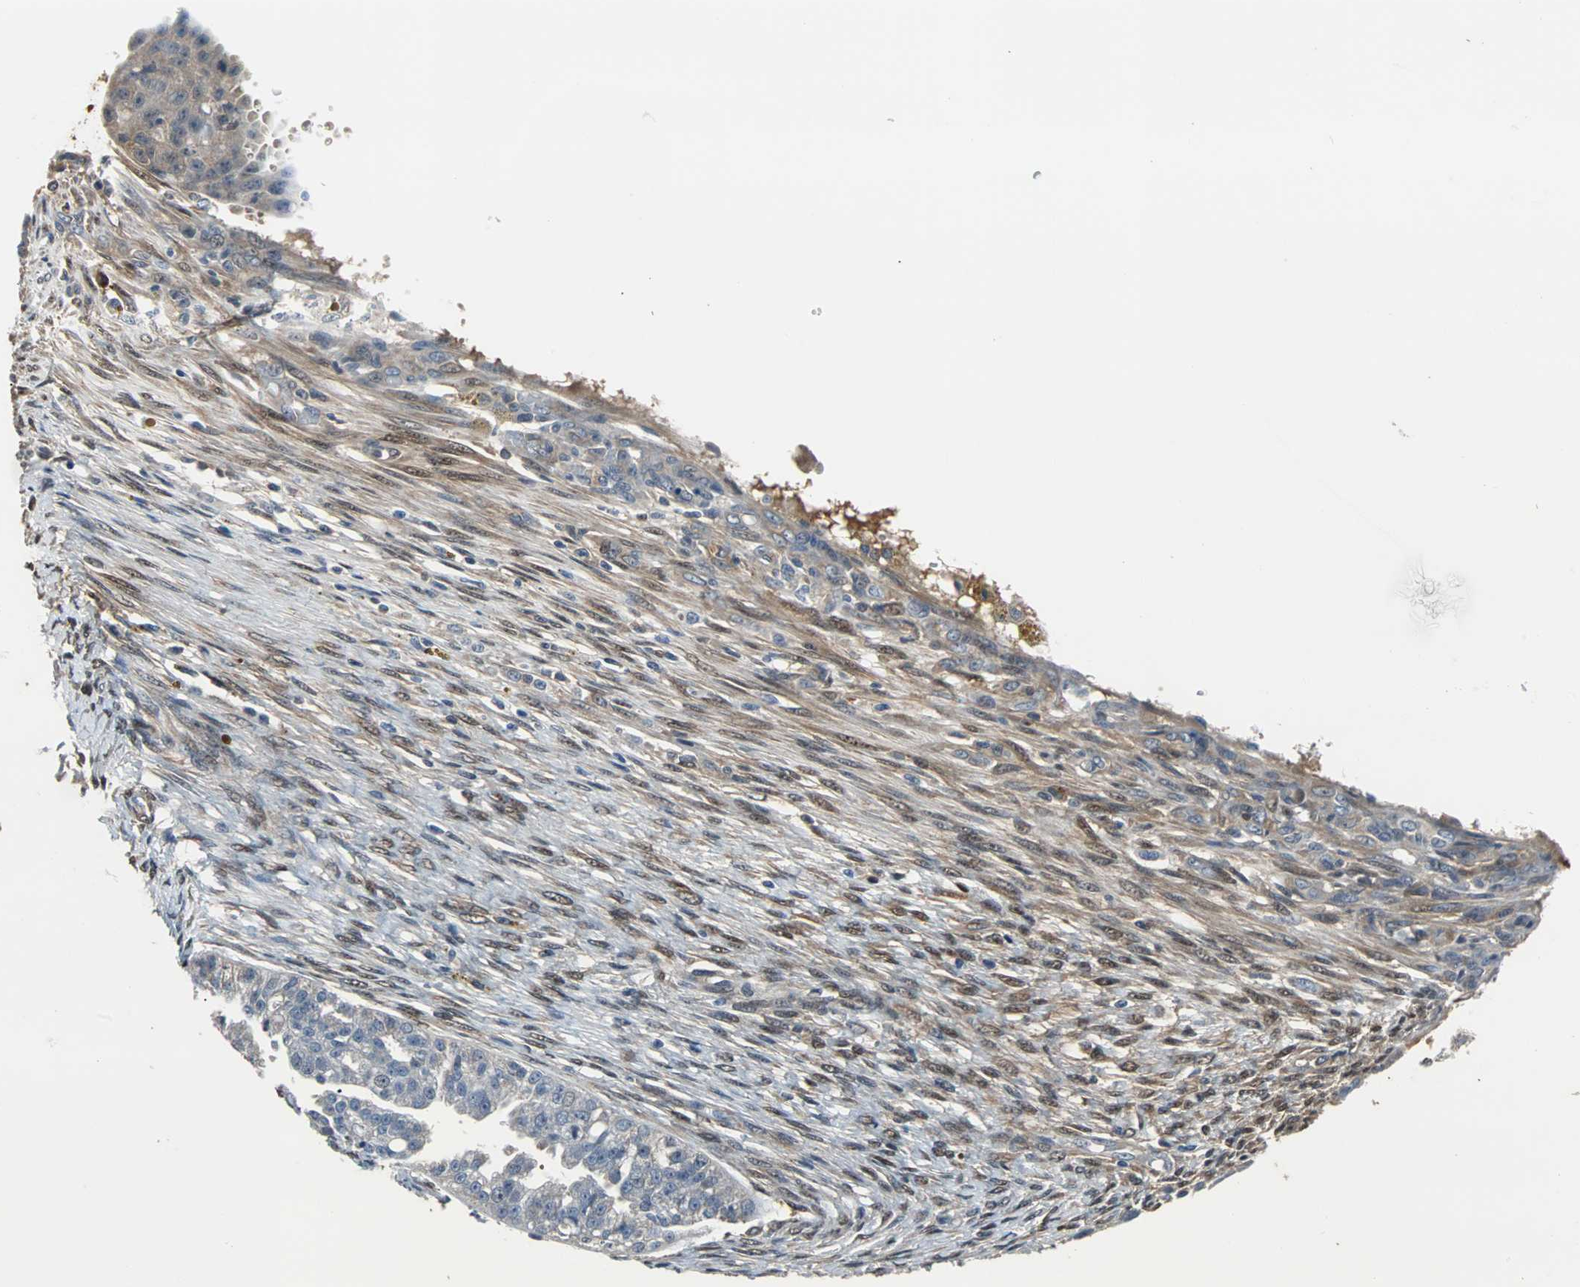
{"staining": {"intensity": "weak", "quantity": "25%-75%", "location": "cytoplasmic/membranous"}, "tissue": "ovarian cancer", "cell_type": "Tumor cells", "image_type": "cancer", "snomed": [{"axis": "morphology", "description": "Cystadenocarcinoma, serous, NOS"}, {"axis": "topography", "description": "Ovary"}], "caption": "The immunohistochemical stain labels weak cytoplasmic/membranous positivity in tumor cells of ovarian serous cystadenocarcinoma tissue.", "gene": "FHL2", "patient": {"sex": "female", "age": 58}}